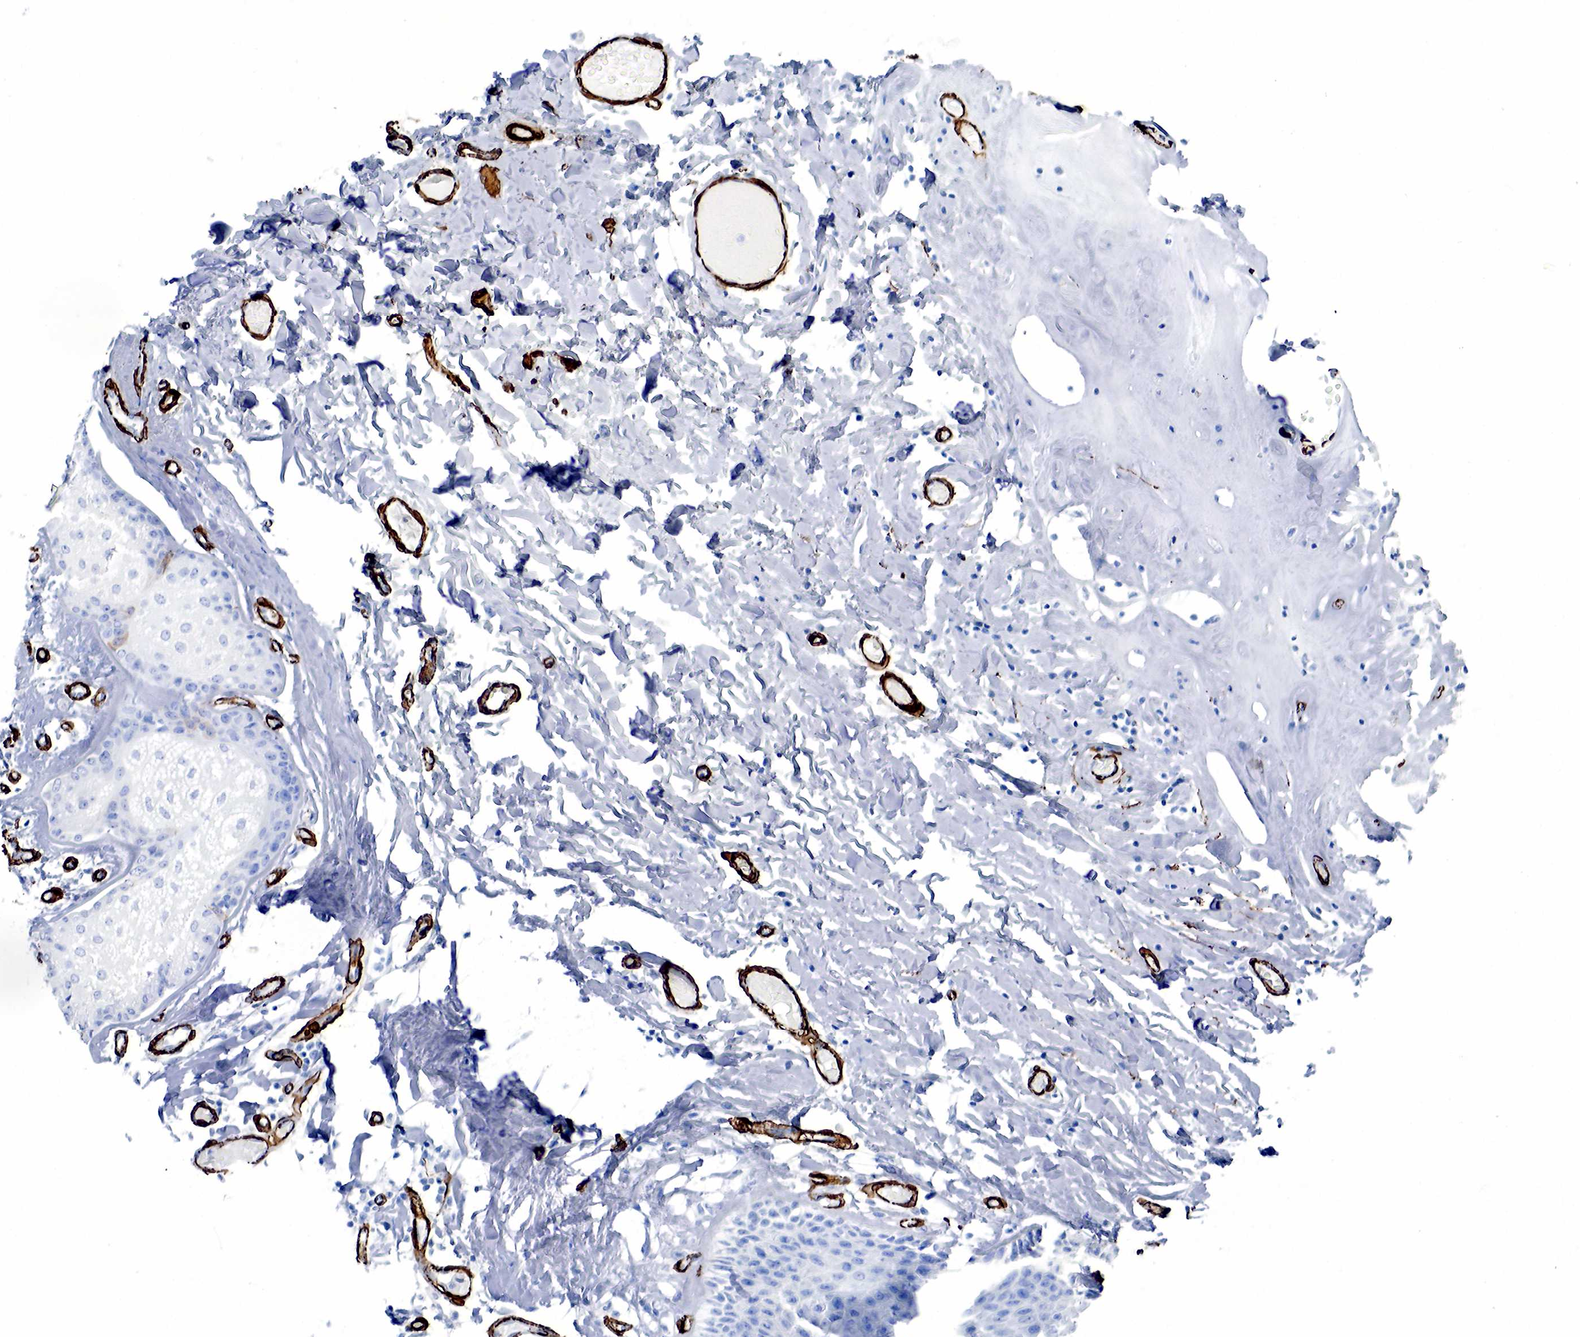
{"staining": {"intensity": "negative", "quantity": "none", "location": "none"}, "tissue": "skin", "cell_type": "Epidermal cells", "image_type": "normal", "snomed": [{"axis": "morphology", "description": "Normal tissue, NOS"}, {"axis": "topography", "description": "Vascular tissue"}, {"axis": "topography", "description": "Vulva"}, {"axis": "topography", "description": "Peripheral nerve tissue"}], "caption": "This is a histopathology image of immunohistochemistry staining of normal skin, which shows no staining in epidermal cells. The staining is performed using DAB brown chromogen with nuclei counter-stained in using hematoxylin.", "gene": "ACTA2", "patient": {"sex": "female", "age": 86}}